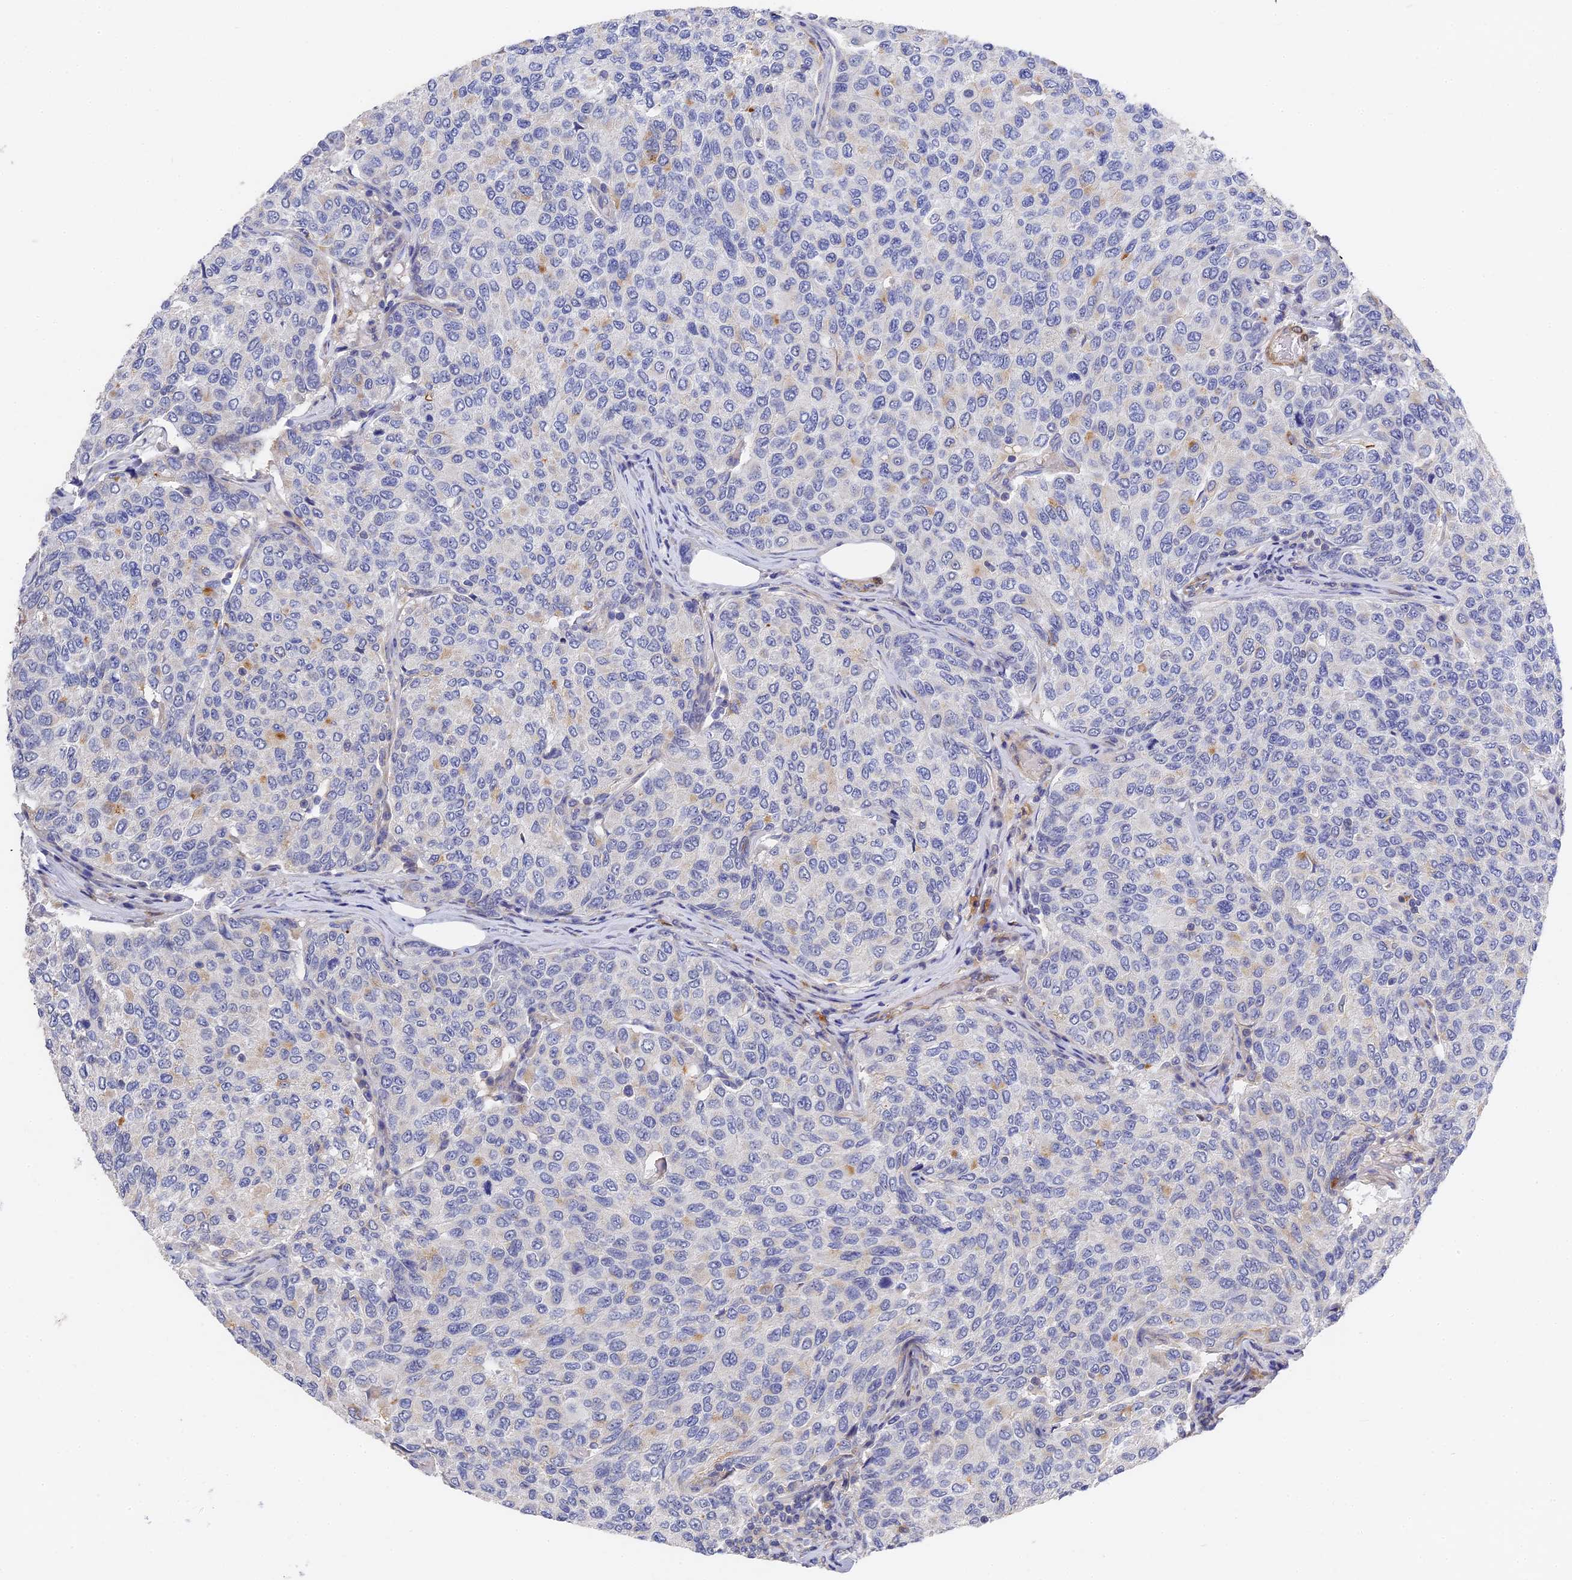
{"staining": {"intensity": "negative", "quantity": "none", "location": "none"}, "tissue": "breast cancer", "cell_type": "Tumor cells", "image_type": "cancer", "snomed": [{"axis": "morphology", "description": "Duct carcinoma"}, {"axis": "topography", "description": "Breast"}], "caption": "Tumor cells show no significant protein expression in invasive ductal carcinoma (breast).", "gene": "CCDC113", "patient": {"sex": "female", "age": 55}}